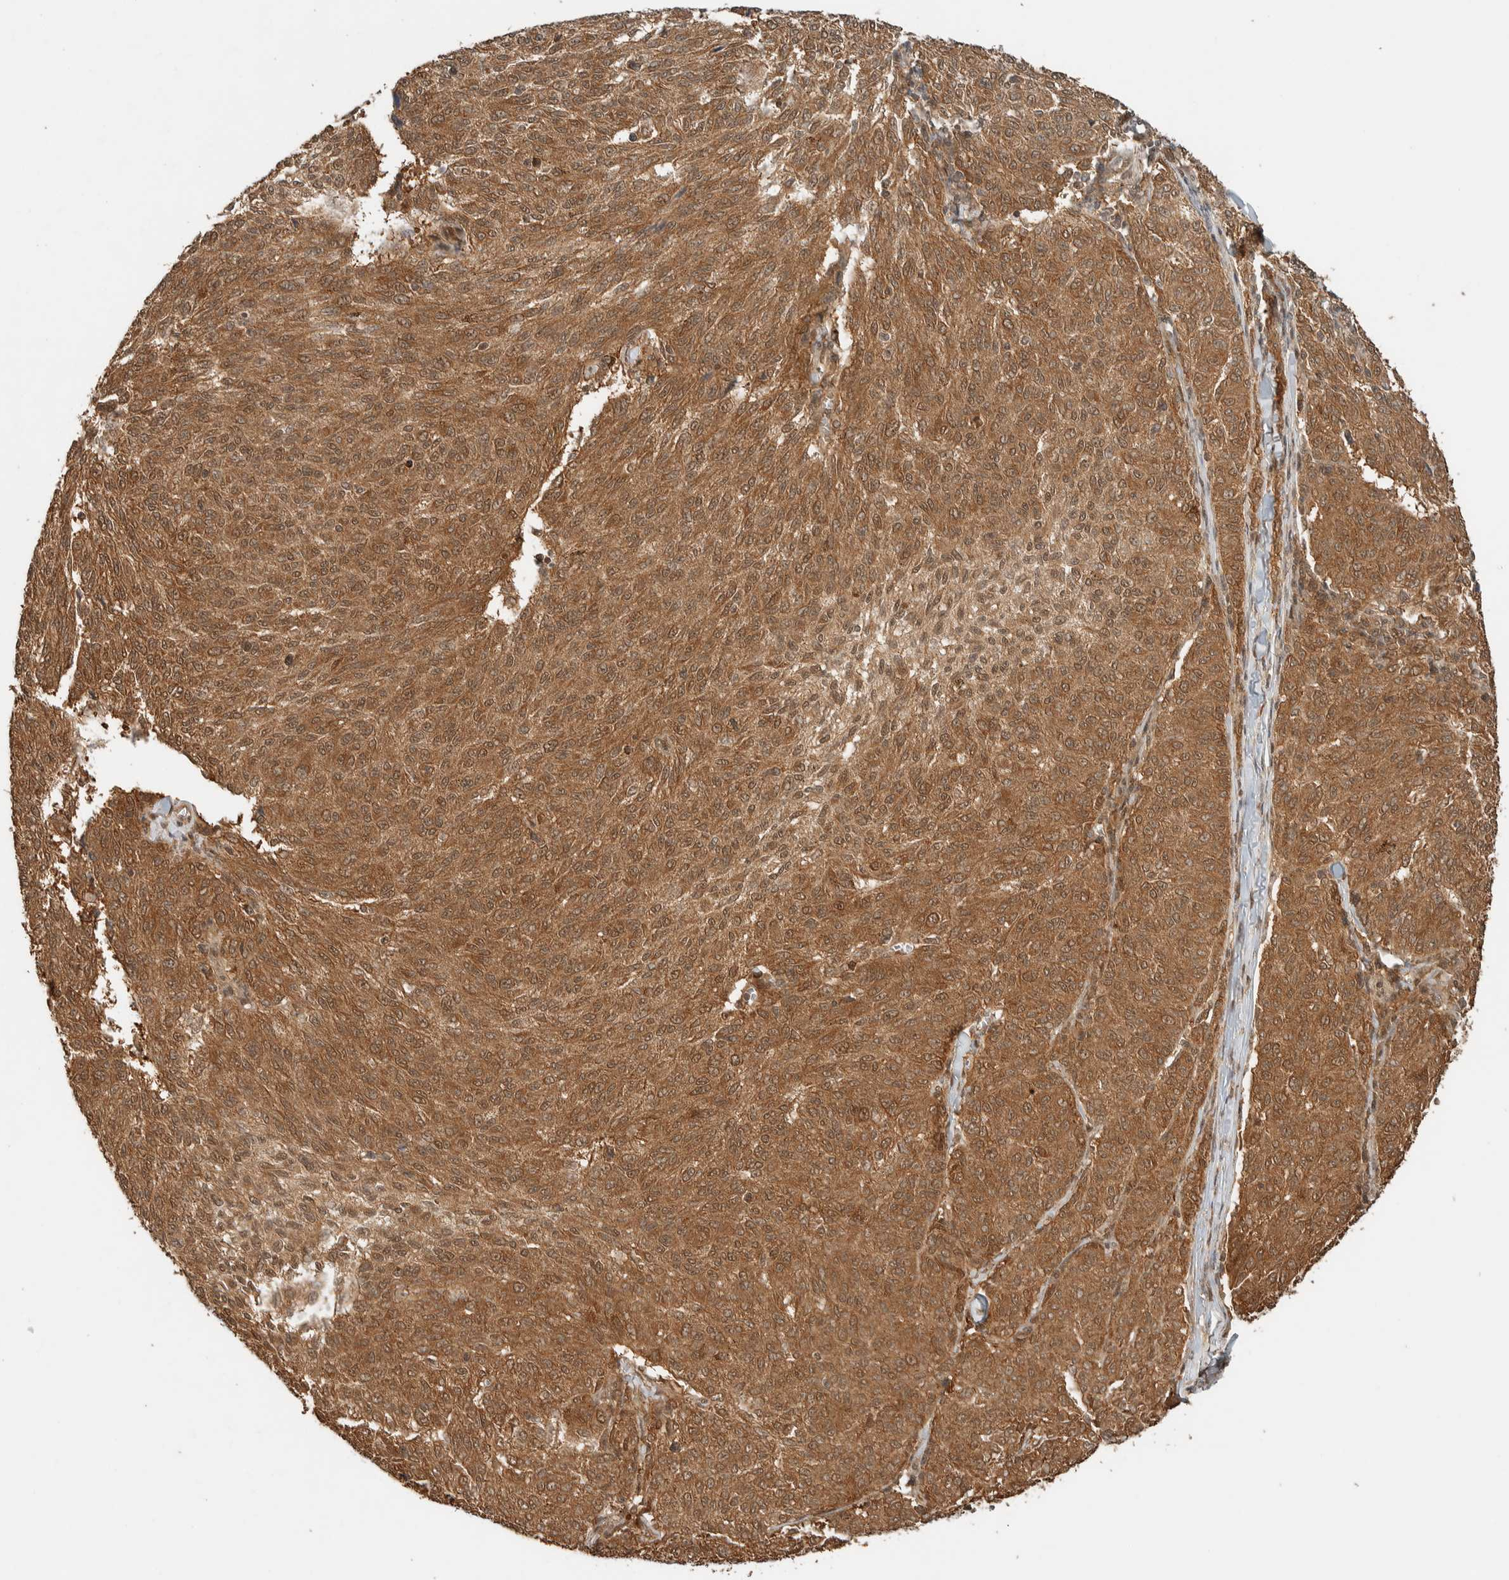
{"staining": {"intensity": "moderate", "quantity": ">75%", "location": "cytoplasmic/membranous,nuclear"}, "tissue": "melanoma", "cell_type": "Tumor cells", "image_type": "cancer", "snomed": [{"axis": "morphology", "description": "Malignant melanoma, NOS"}, {"axis": "topography", "description": "Skin"}], "caption": "Moderate cytoplasmic/membranous and nuclear expression for a protein is present in approximately >75% of tumor cells of melanoma using immunohistochemistry.", "gene": "ZBTB2", "patient": {"sex": "female", "age": 72}}